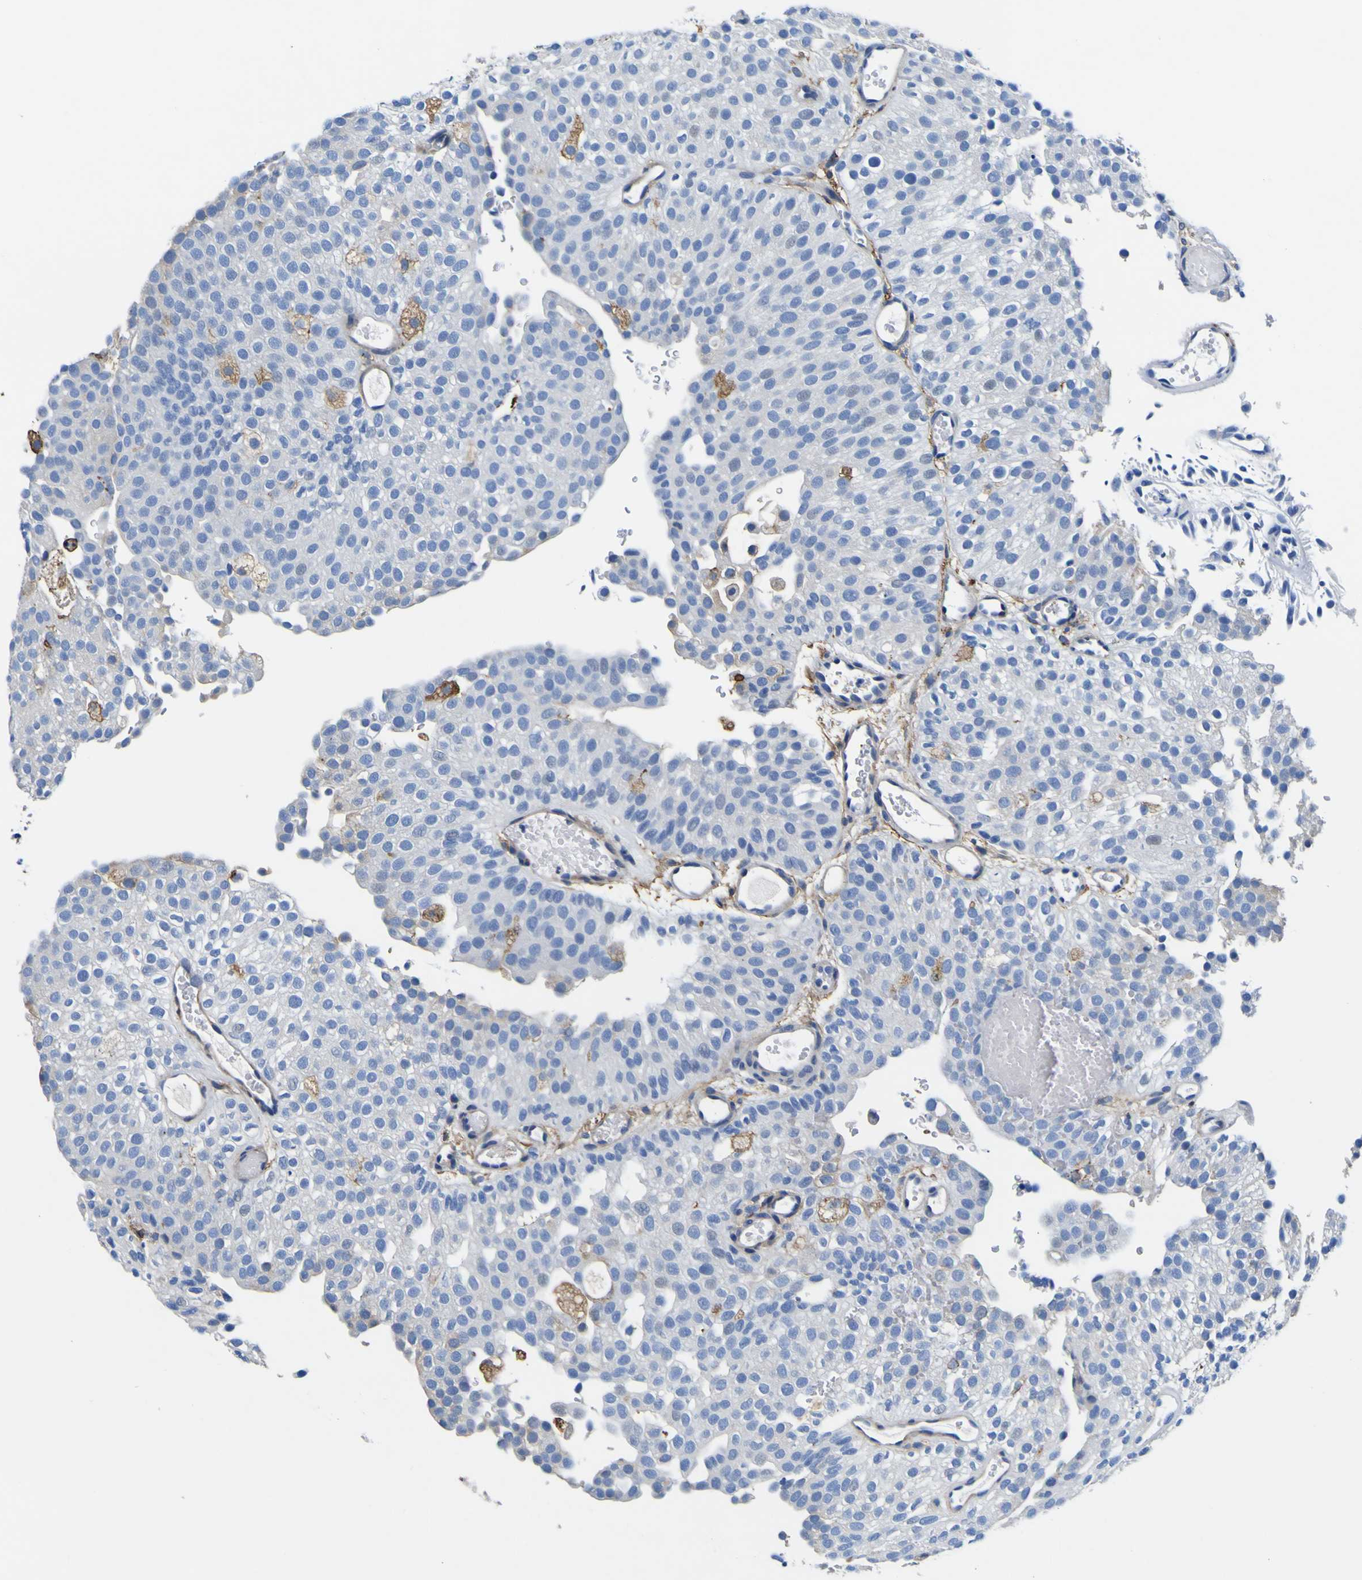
{"staining": {"intensity": "negative", "quantity": "none", "location": "none"}, "tissue": "urothelial cancer", "cell_type": "Tumor cells", "image_type": "cancer", "snomed": [{"axis": "morphology", "description": "Urothelial carcinoma, Low grade"}, {"axis": "topography", "description": "Urinary bladder"}], "caption": "Immunohistochemistry photomicrograph of urothelial cancer stained for a protein (brown), which shows no staining in tumor cells.", "gene": "PXDN", "patient": {"sex": "male", "age": 78}}